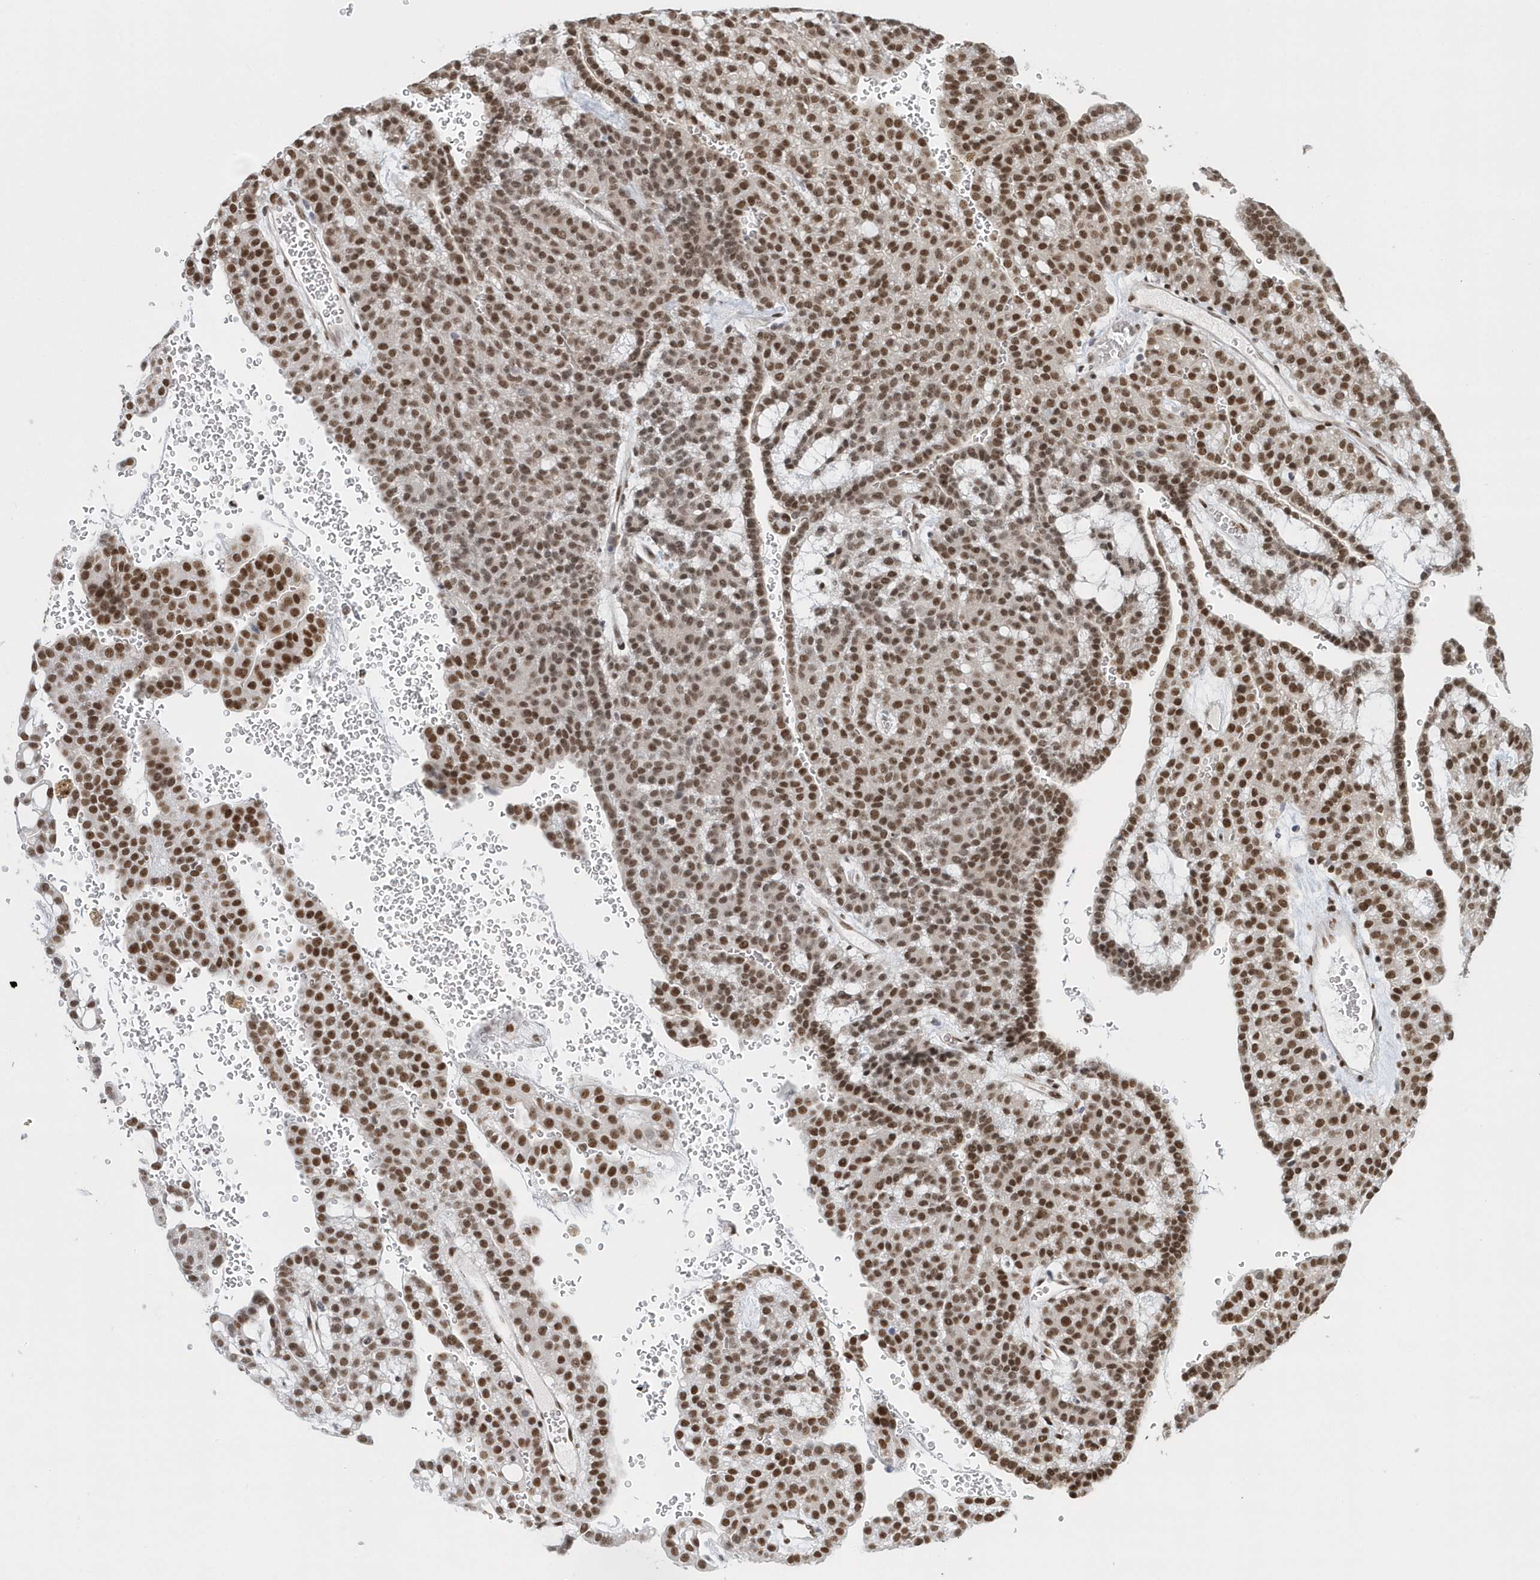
{"staining": {"intensity": "strong", "quantity": ">75%", "location": "nuclear"}, "tissue": "renal cancer", "cell_type": "Tumor cells", "image_type": "cancer", "snomed": [{"axis": "morphology", "description": "Adenocarcinoma, NOS"}, {"axis": "topography", "description": "Kidney"}], "caption": "Renal adenocarcinoma tissue shows strong nuclear staining in about >75% of tumor cells", "gene": "SUMO2", "patient": {"sex": "male", "age": 63}}